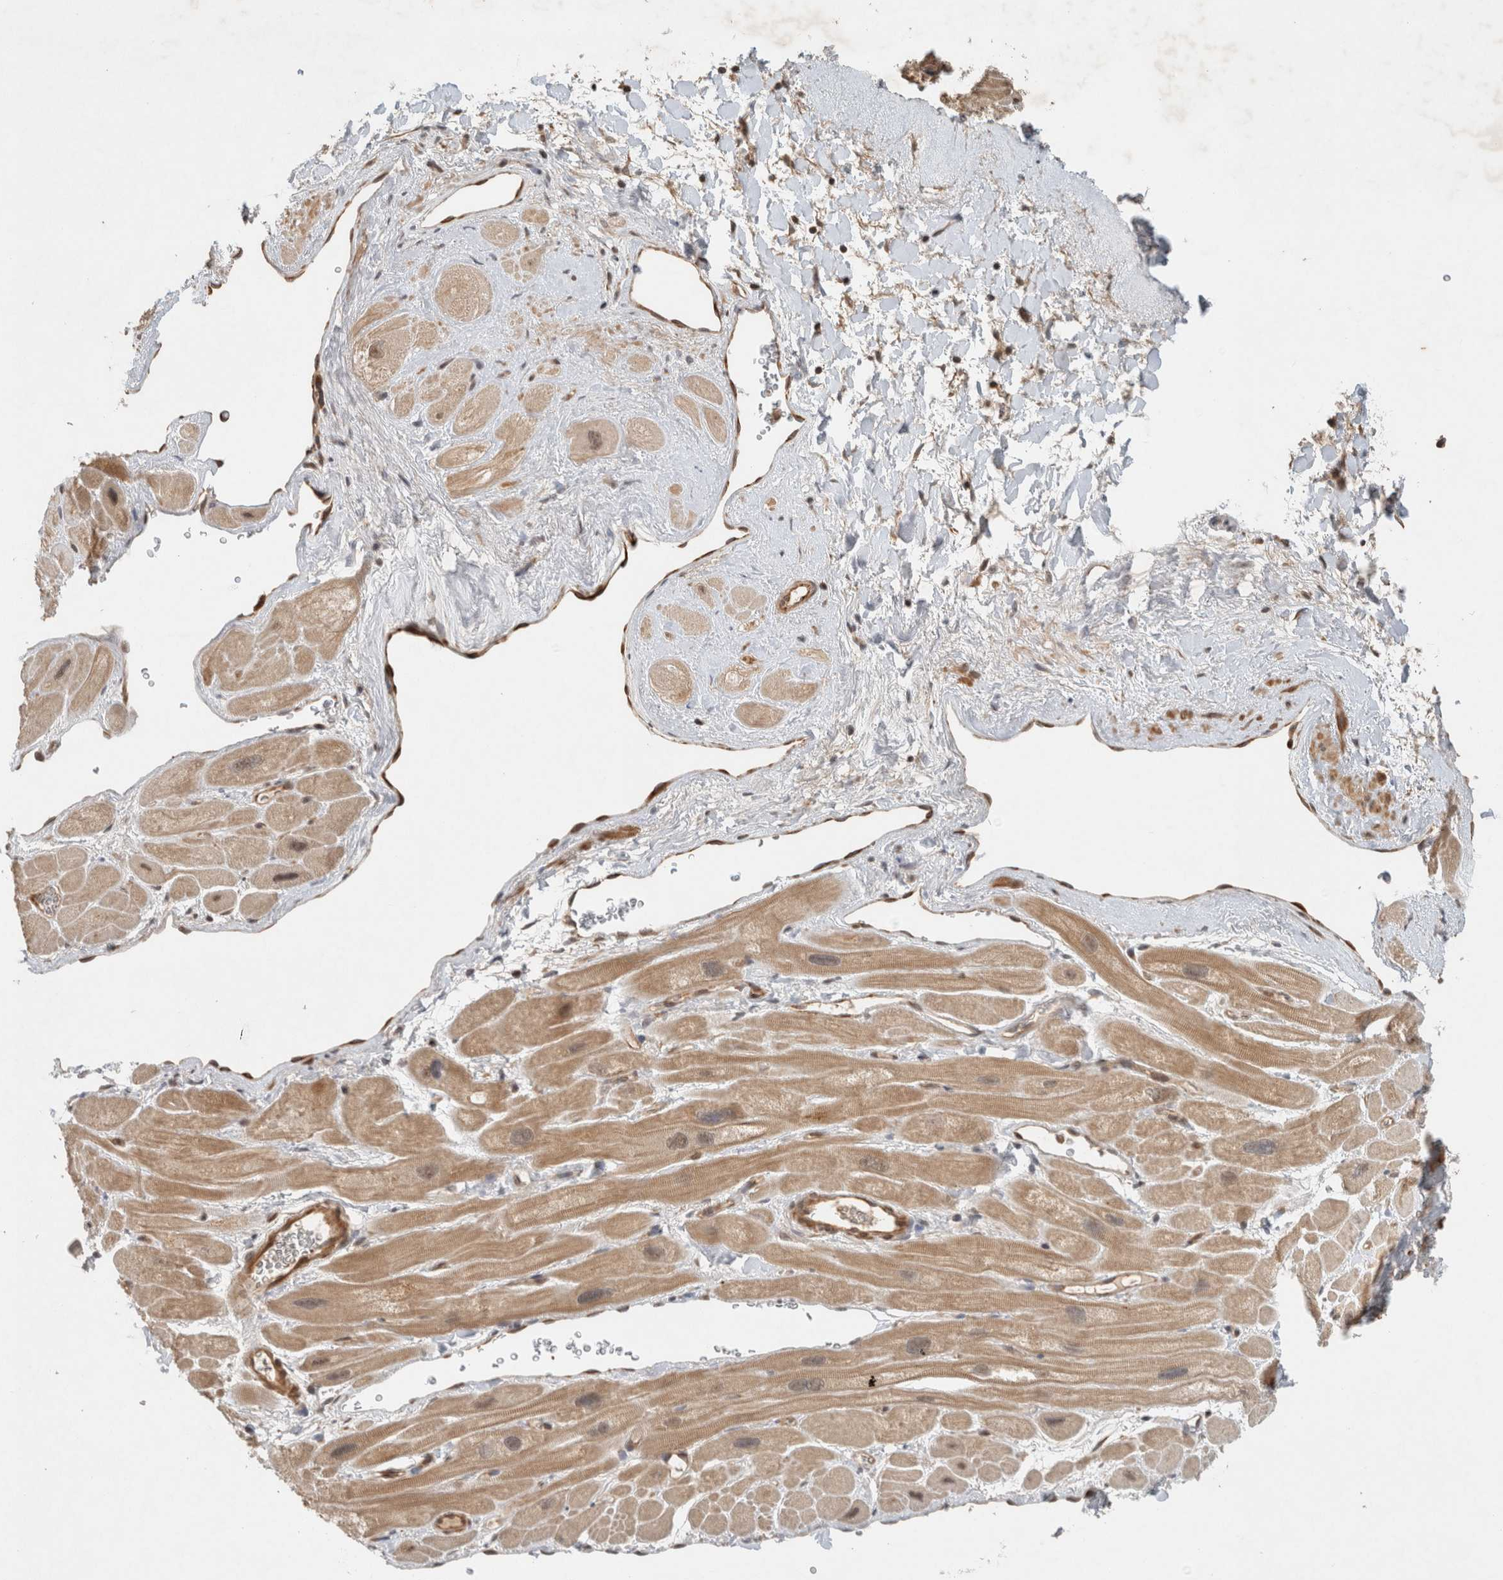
{"staining": {"intensity": "weak", "quantity": ">75%", "location": "cytoplasmic/membranous"}, "tissue": "heart muscle", "cell_type": "Cardiomyocytes", "image_type": "normal", "snomed": [{"axis": "morphology", "description": "Normal tissue, NOS"}, {"axis": "topography", "description": "Heart"}], "caption": "Normal heart muscle shows weak cytoplasmic/membranous positivity in approximately >75% of cardiomyocytes, visualized by immunohistochemistry.", "gene": "CAAP1", "patient": {"sex": "male", "age": 49}}